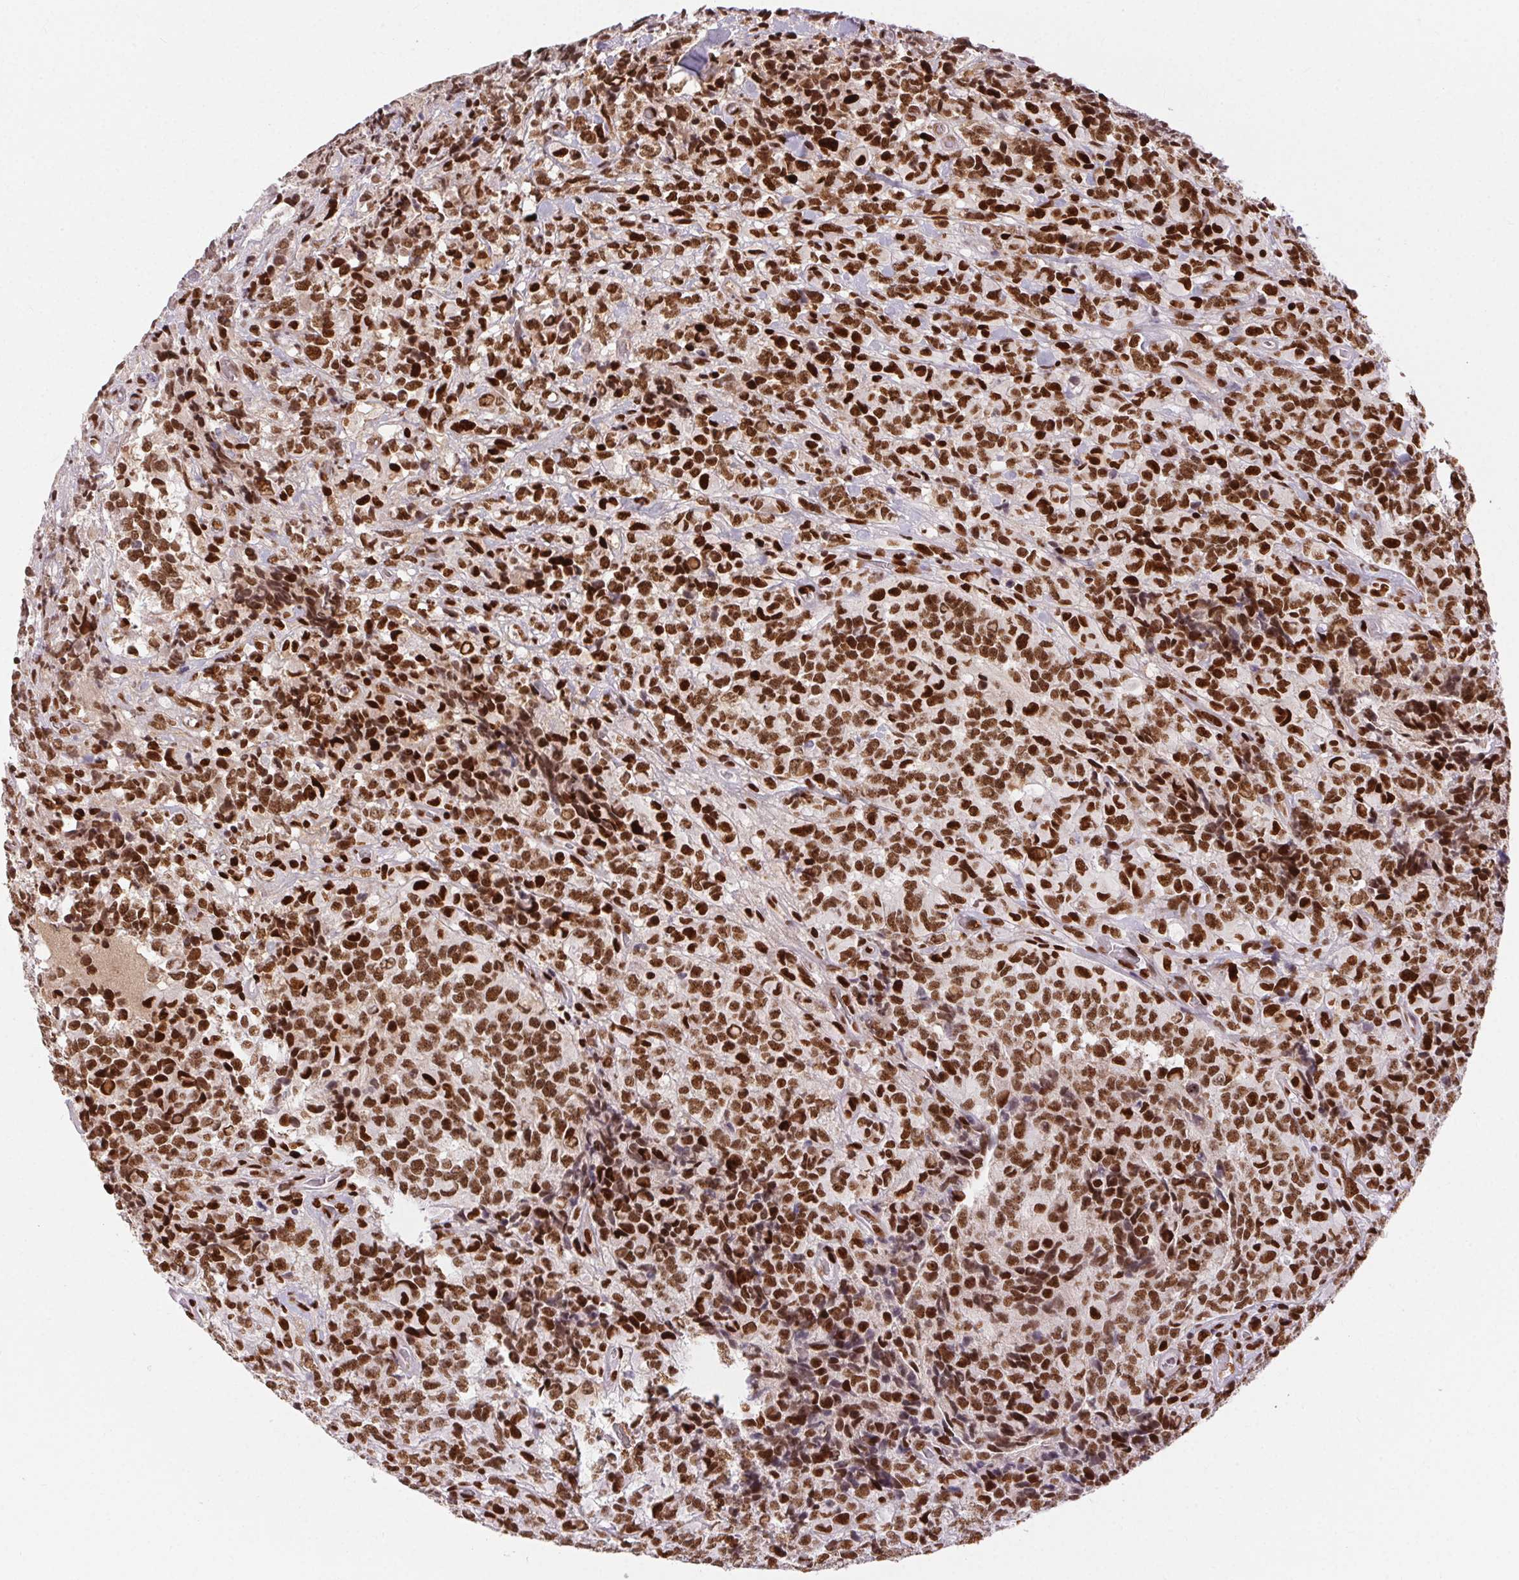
{"staining": {"intensity": "moderate", "quantity": ">75%", "location": "nuclear"}, "tissue": "glioma", "cell_type": "Tumor cells", "image_type": "cancer", "snomed": [{"axis": "morphology", "description": "Glioma, malignant, High grade"}, {"axis": "topography", "description": "Brain"}], "caption": "About >75% of tumor cells in glioma reveal moderate nuclear protein expression as visualized by brown immunohistochemical staining.", "gene": "ZNF80", "patient": {"sex": "male", "age": 39}}